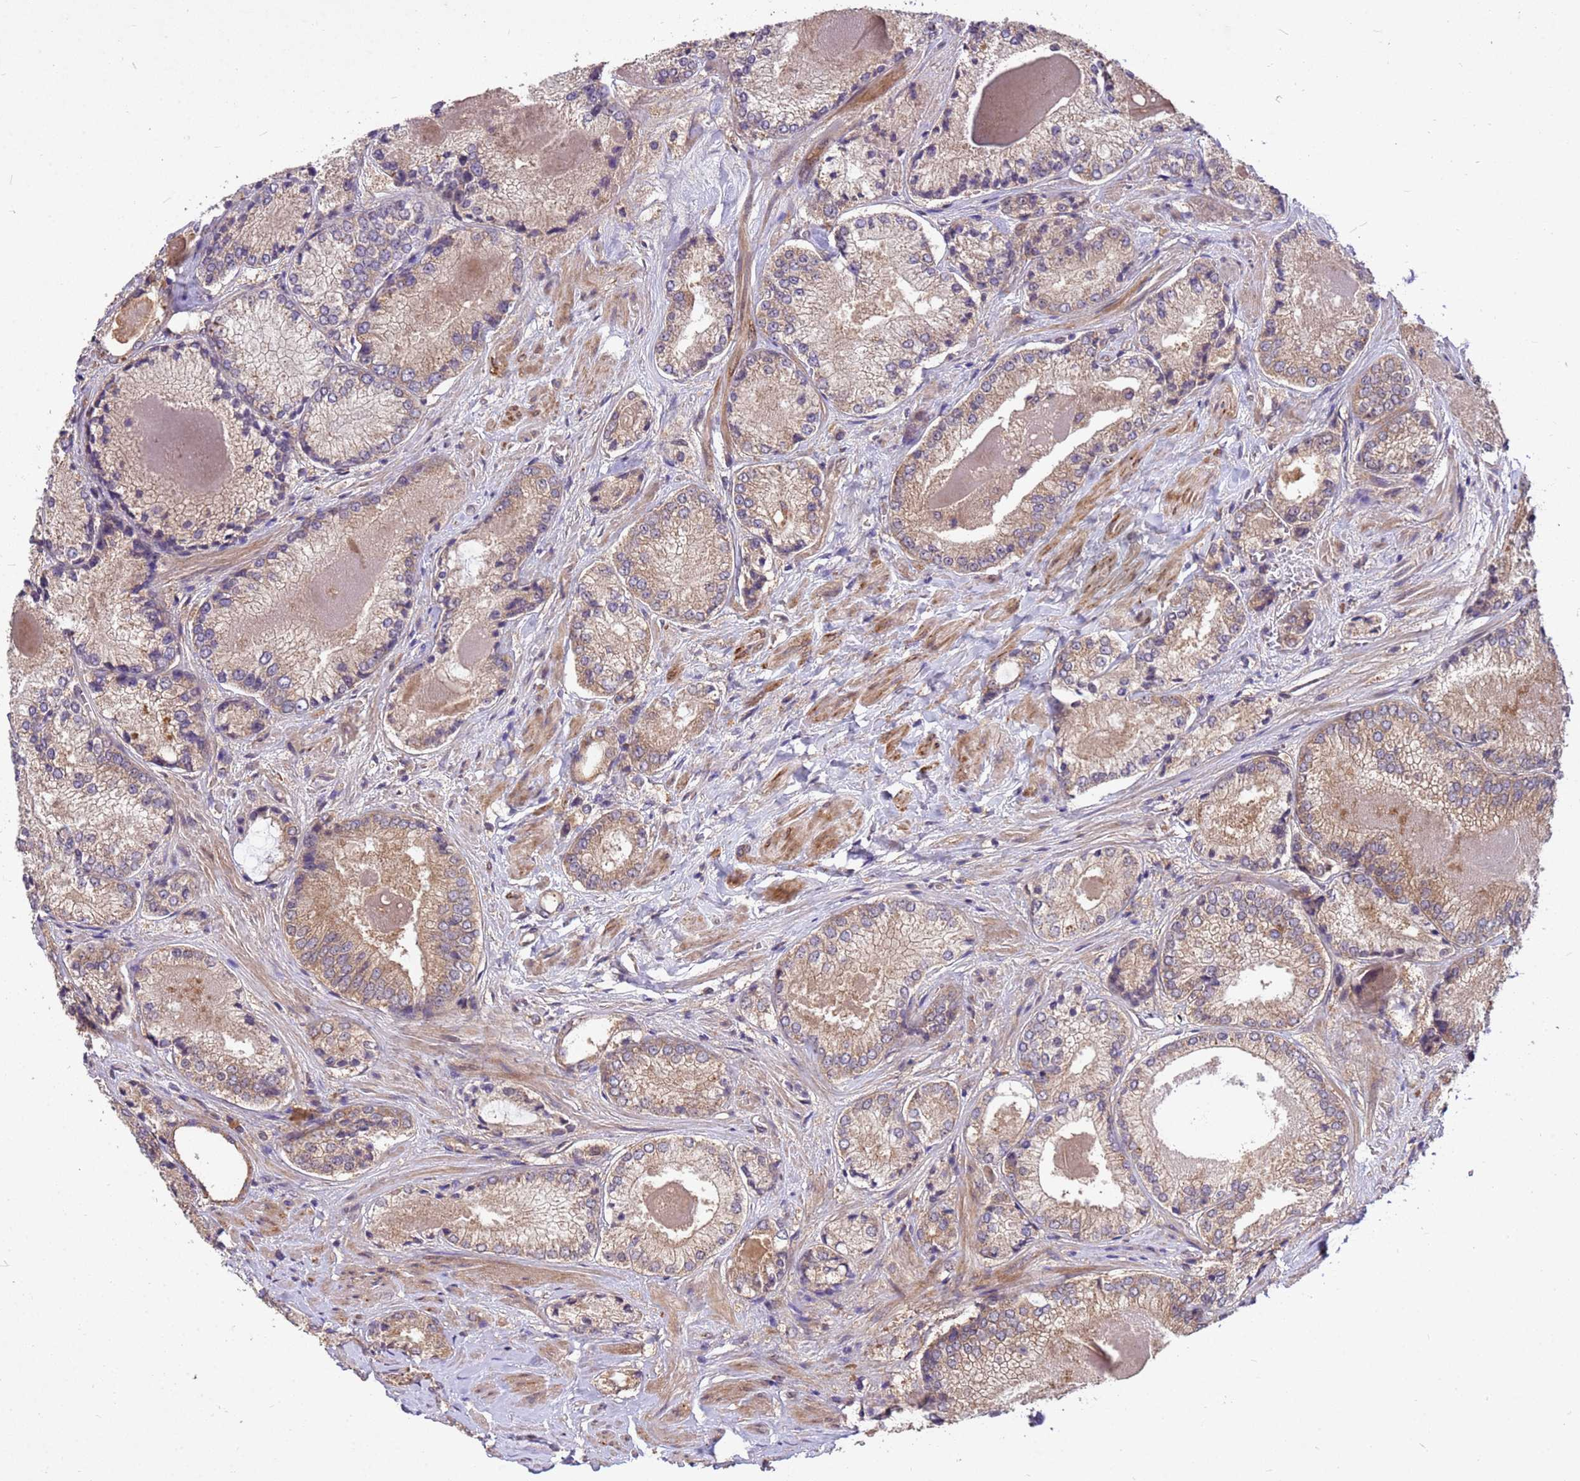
{"staining": {"intensity": "weak", "quantity": ">75%", "location": "cytoplasmic/membranous"}, "tissue": "prostate cancer", "cell_type": "Tumor cells", "image_type": "cancer", "snomed": [{"axis": "morphology", "description": "Adenocarcinoma, Low grade"}, {"axis": "topography", "description": "Prostate"}], "caption": "A photomicrograph of prostate cancer (low-grade adenocarcinoma) stained for a protein exhibits weak cytoplasmic/membranous brown staining in tumor cells.", "gene": "PPP2CB", "patient": {"sex": "male", "age": 68}}